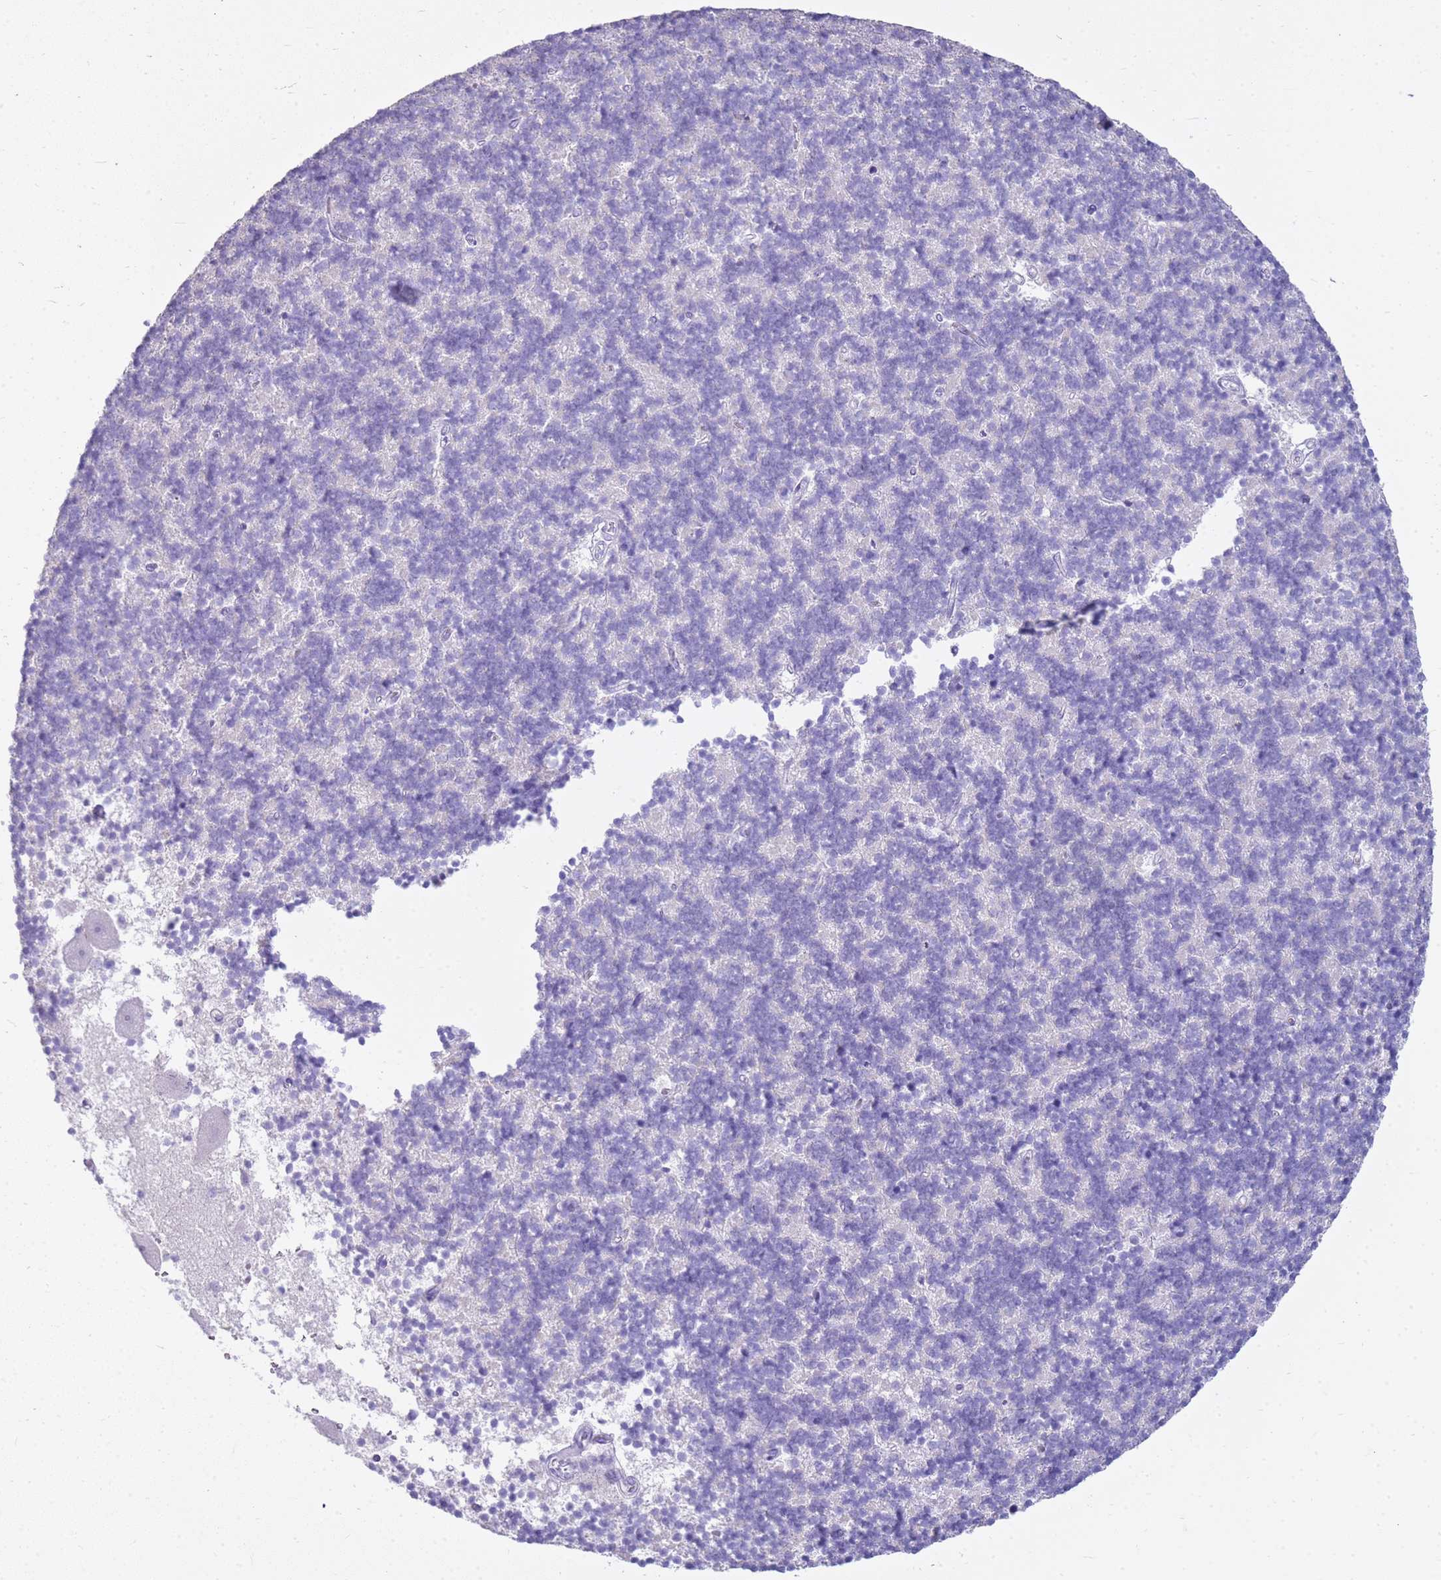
{"staining": {"intensity": "negative", "quantity": "none", "location": "none"}, "tissue": "cerebellum", "cell_type": "Cells in granular layer", "image_type": "normal", "snomed": [{"axis": "morphology", "description": "Normal tissue, NOS"}, {"axis": "topography", "description": "Cerebellum"}], "caption": "This is an immunohistochemistry (IHC) micrograph of benign human cerebellum. There is no positivity in cells in granular layer.", "gene": "CSTA", "patient": {"sex": "male", "age": 54}}